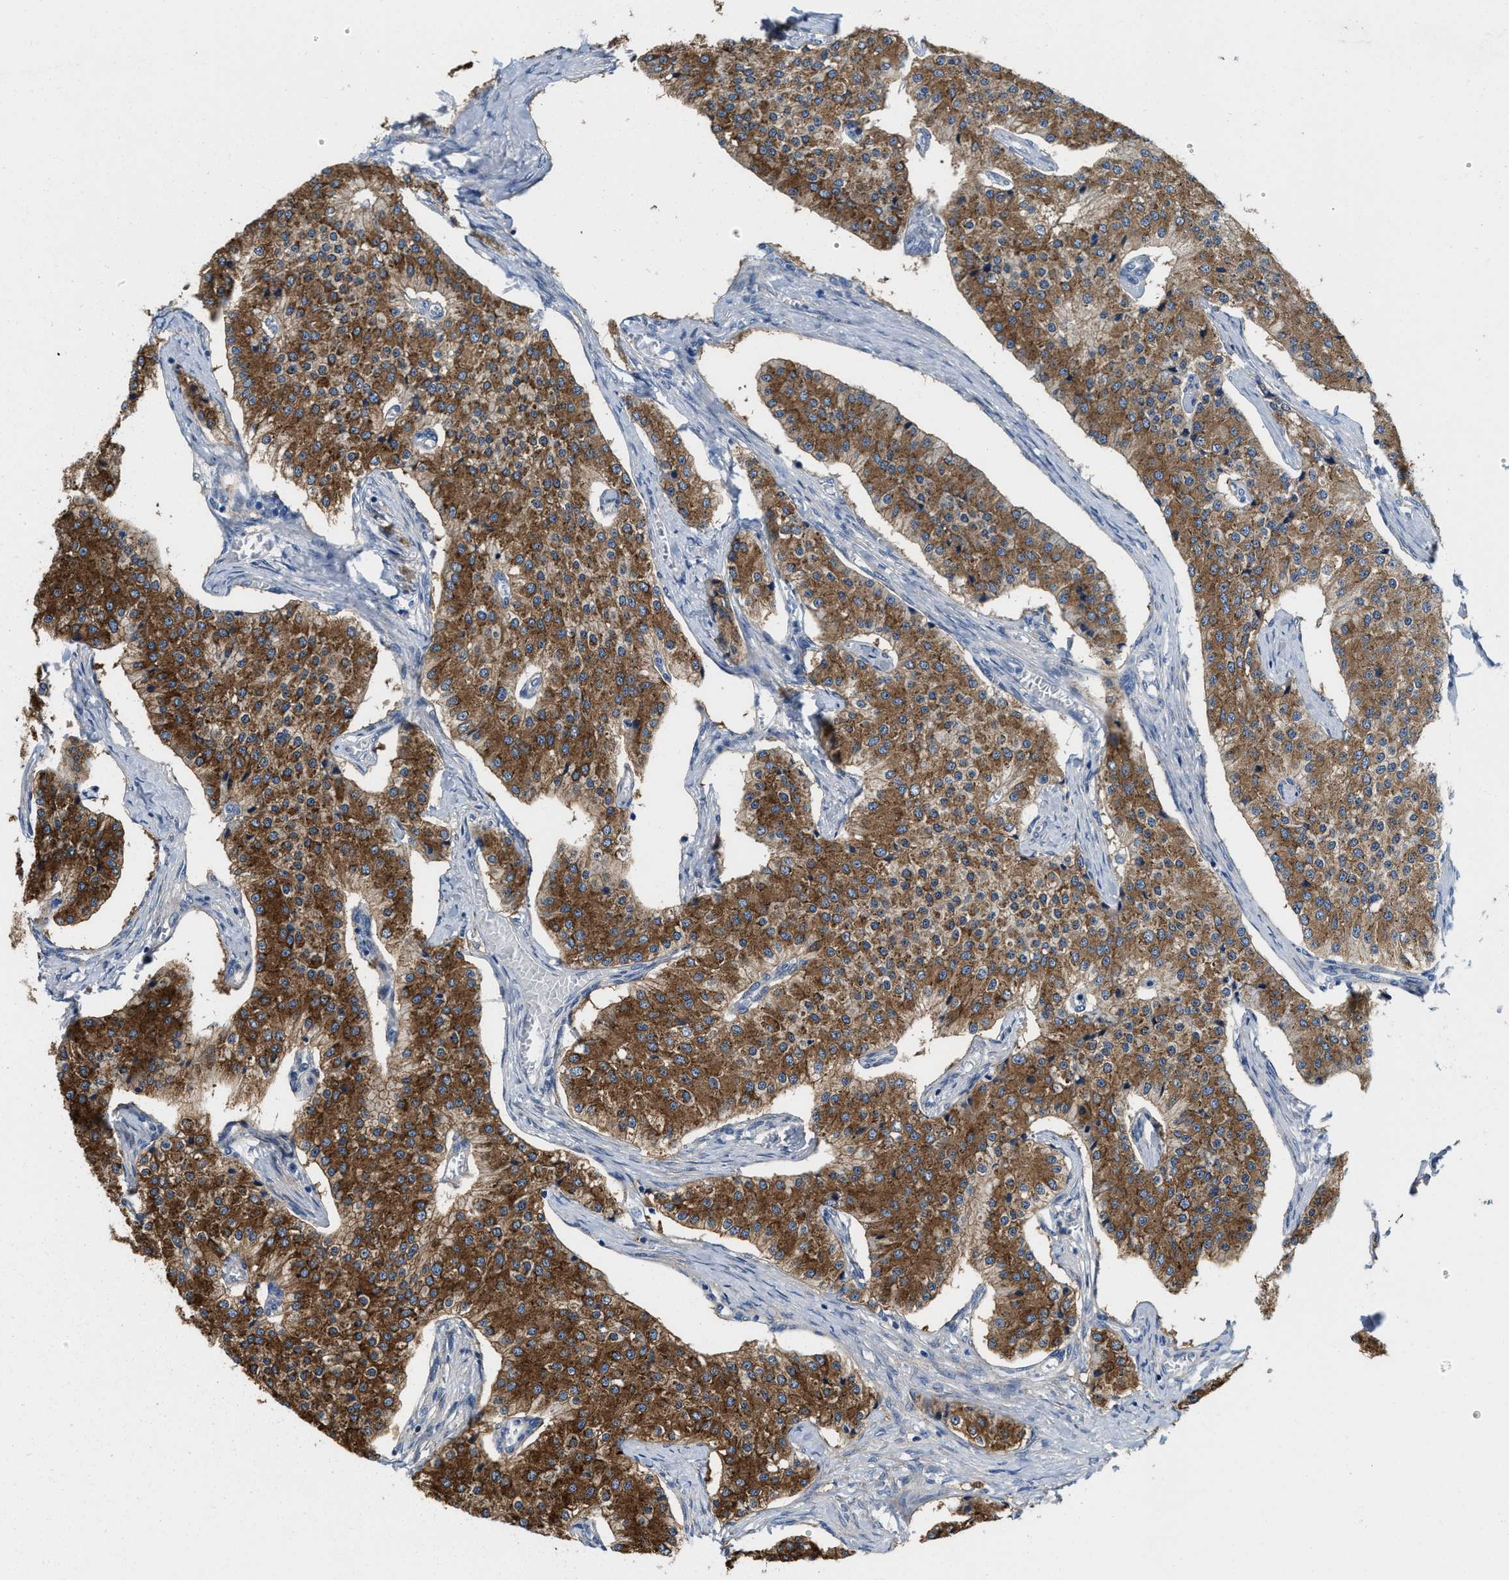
{"staining": {"intensity": "strong", "quantity": ">75%", "location": "cytoplasmic/membranous"}, "tissue": "carcinoid", "cell_type": "Tumor cells", "image_type": "cancer", "snomed": [{"axis": "morphology", "description": "Carcinoid, malignant, NOS"}, {"axis": "topography", "description": "Colon"}], "caption": "Immunohistochemistry (DAB (3,3'-diaminobenzidine)) staining of carcinoid (malignant) exhibits strong cytoplasmic/membranous protein staining in about >75% of tumor cells. (Brightfield microscopy of DAB IHC at high magnification).", "gene": "DSCAM", "patient": {"sex": "female", "age": 52}}